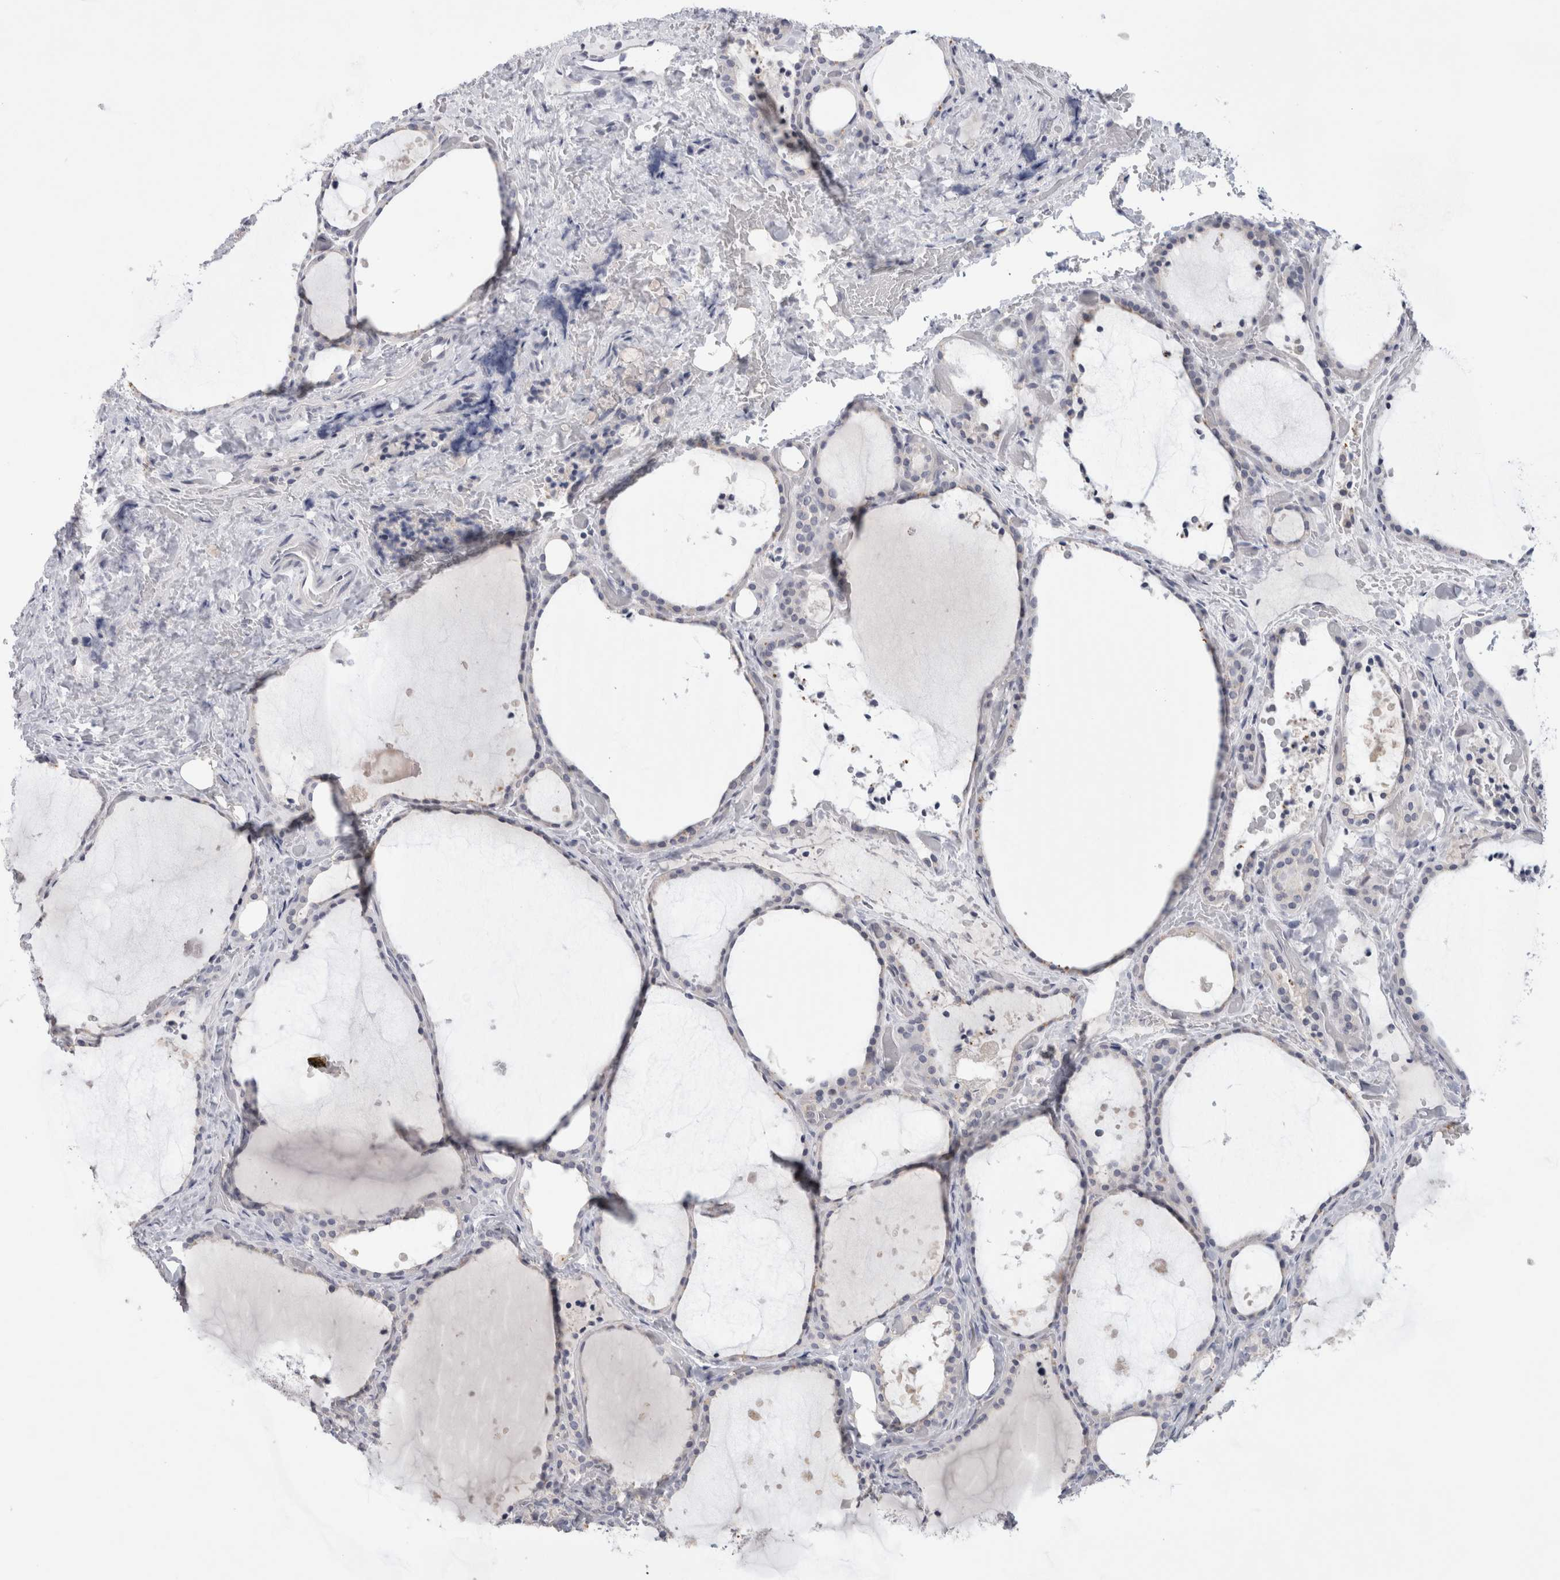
{"staining": {"intensity": "negative", "quantity": "none", "location": "none"}, "tissue": "thyroid gland", "cell_type": "Glandular cells", "image_type": "normal", "snomed": [{"axis": "morphology", "description": "Normal tissue, NOS"}, {"axis": "topography", "description": "Thyroid gland"}], "caption": "Unremarkable thyroid gland was stained to show a protein in brown. There is no significant positivity in glandular cells. (DAB IHC with hematoxylin counter stain).", "gene": "TONSL", "patient": {"sex": "female", "age": 44}}